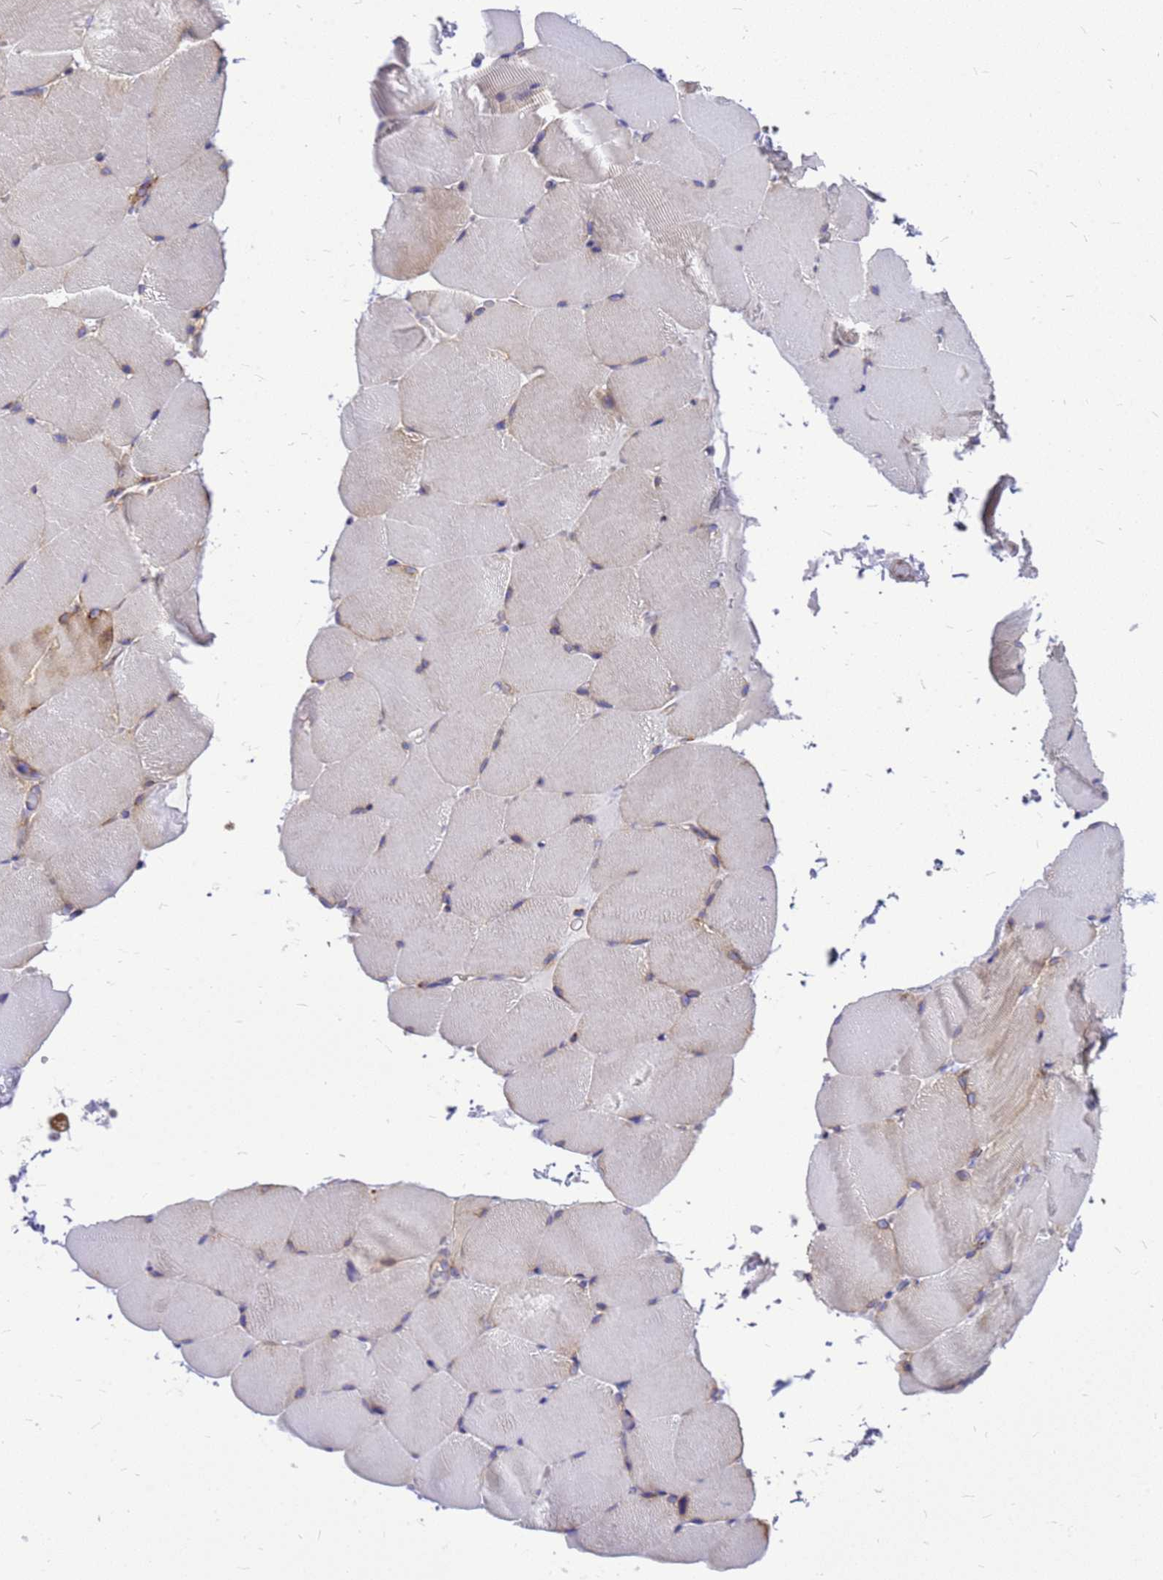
{"staining": {"intensity": "moderate", "quantity": "<25%", "location": "cytoplasmic/membranous"}, "tissue": "skeletal muscle", "cell_type": "Myocytes", "image_type": "normal", "snomed": [{"axis": "morphology", "description": "Normal tissue, NOS"}, {"axis": "topography", "description": "Skeletal muscle"}, {"axis": "topography", "description": "Parathyroid gland"}], "caption": "Immunohistochemical staining of normal human skeletal muscle demonstrates <25% levels of moderate cytoplasmic/membranous protein positivity in approximately <25% of myocytes.", "gene": "EEF1D", "patient": {"sex": "female", "age": 37}}